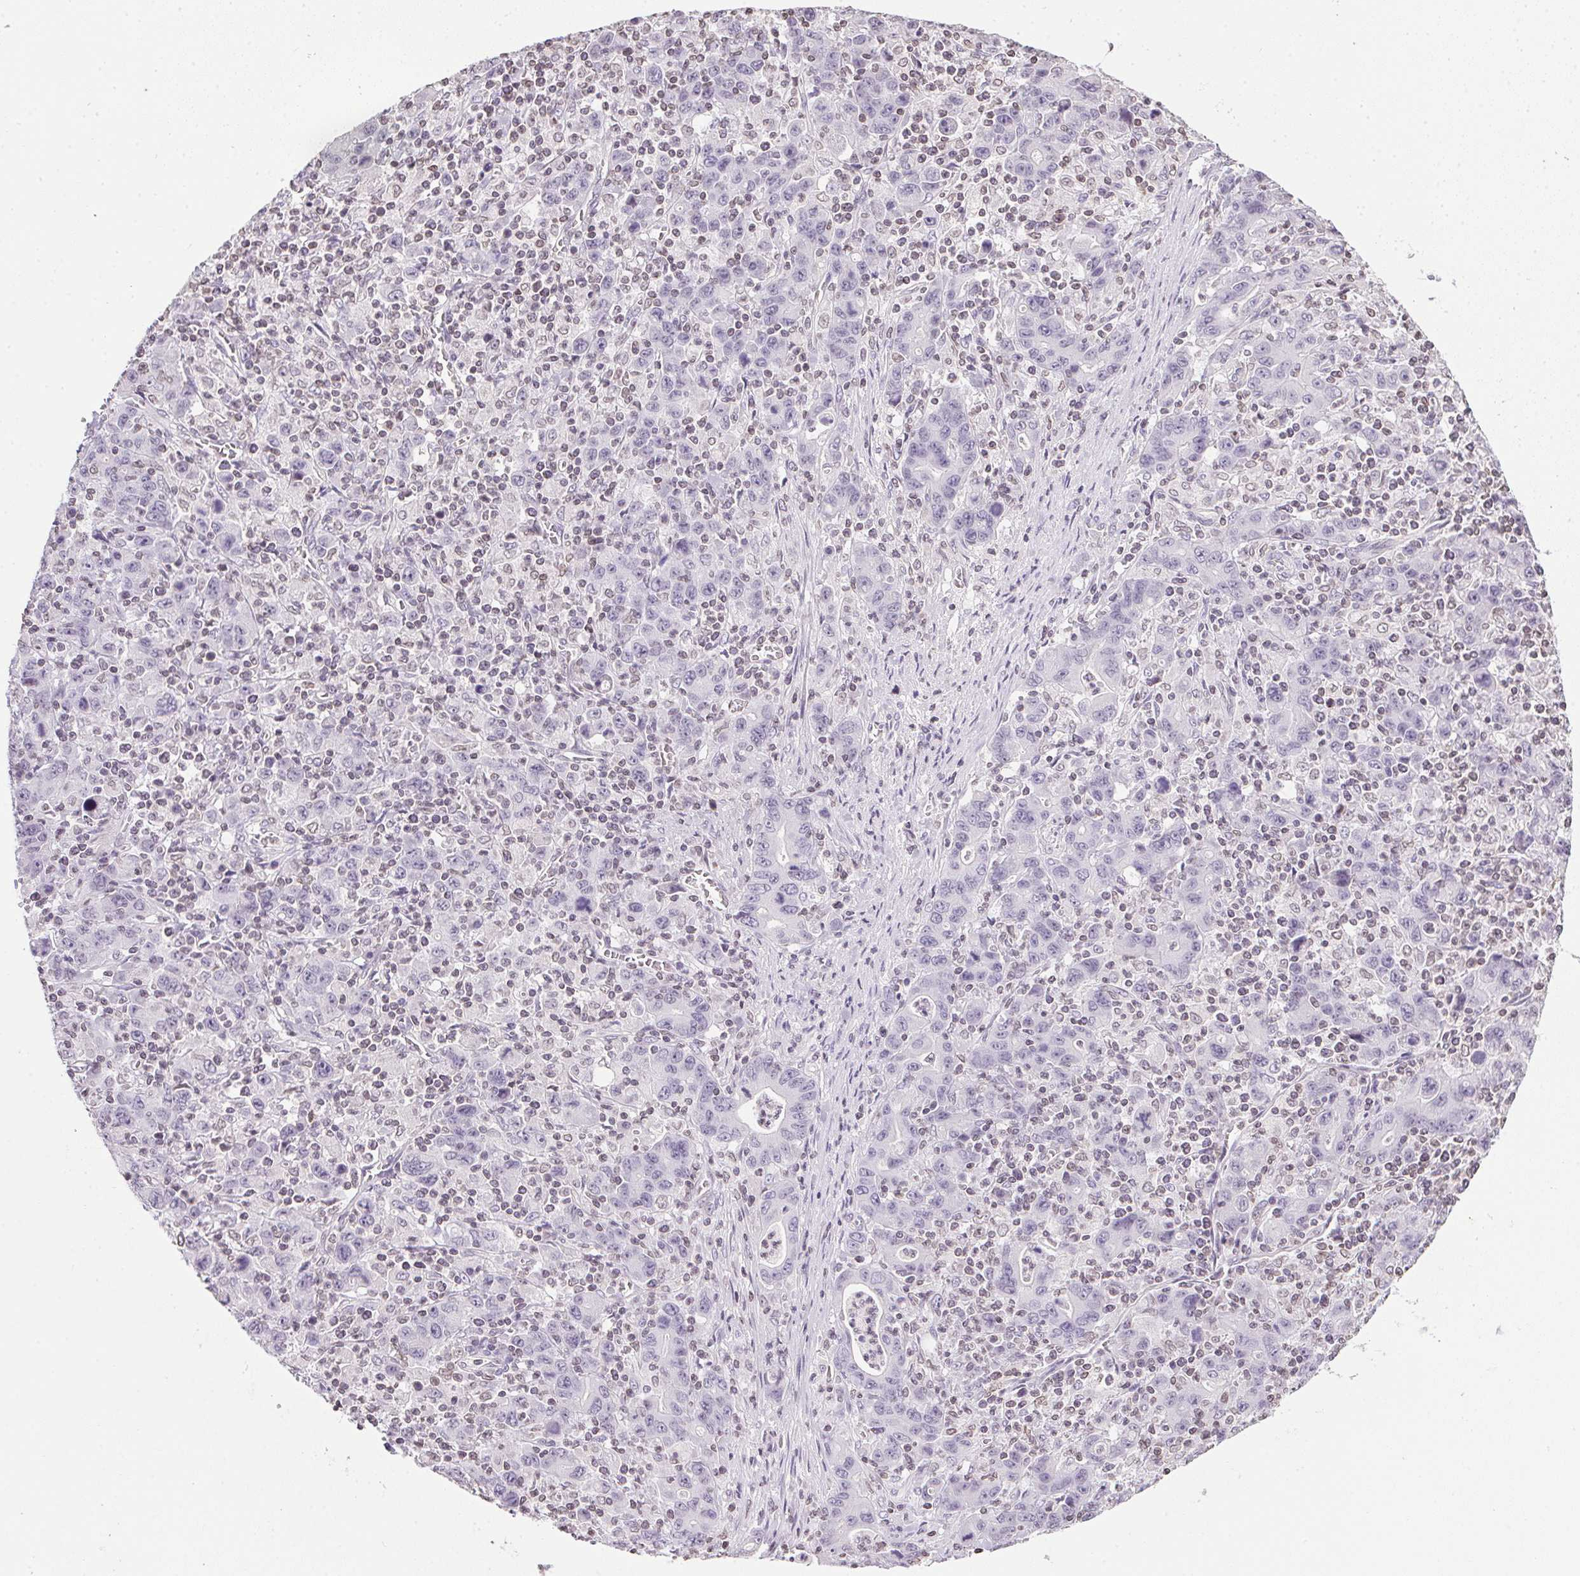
{"staining": {"intensity": "negative", "quantity": "none", "location": "none"}, "tissue": "stomach cancer", "cell_type": "Tumor cells", "image_type": "cancer", "snomed": [{"axis": "morphology", "description": "Adenocarcinoma, NOS"}, {"axis": "topography", "description": "Stomach, upper"}], "caption": "IHC of human stomach cancer (adenocarcinoma) displays no staining in tumor cells.", "gene": "PRL", "patient": {"sex": "male", "age": 69}}